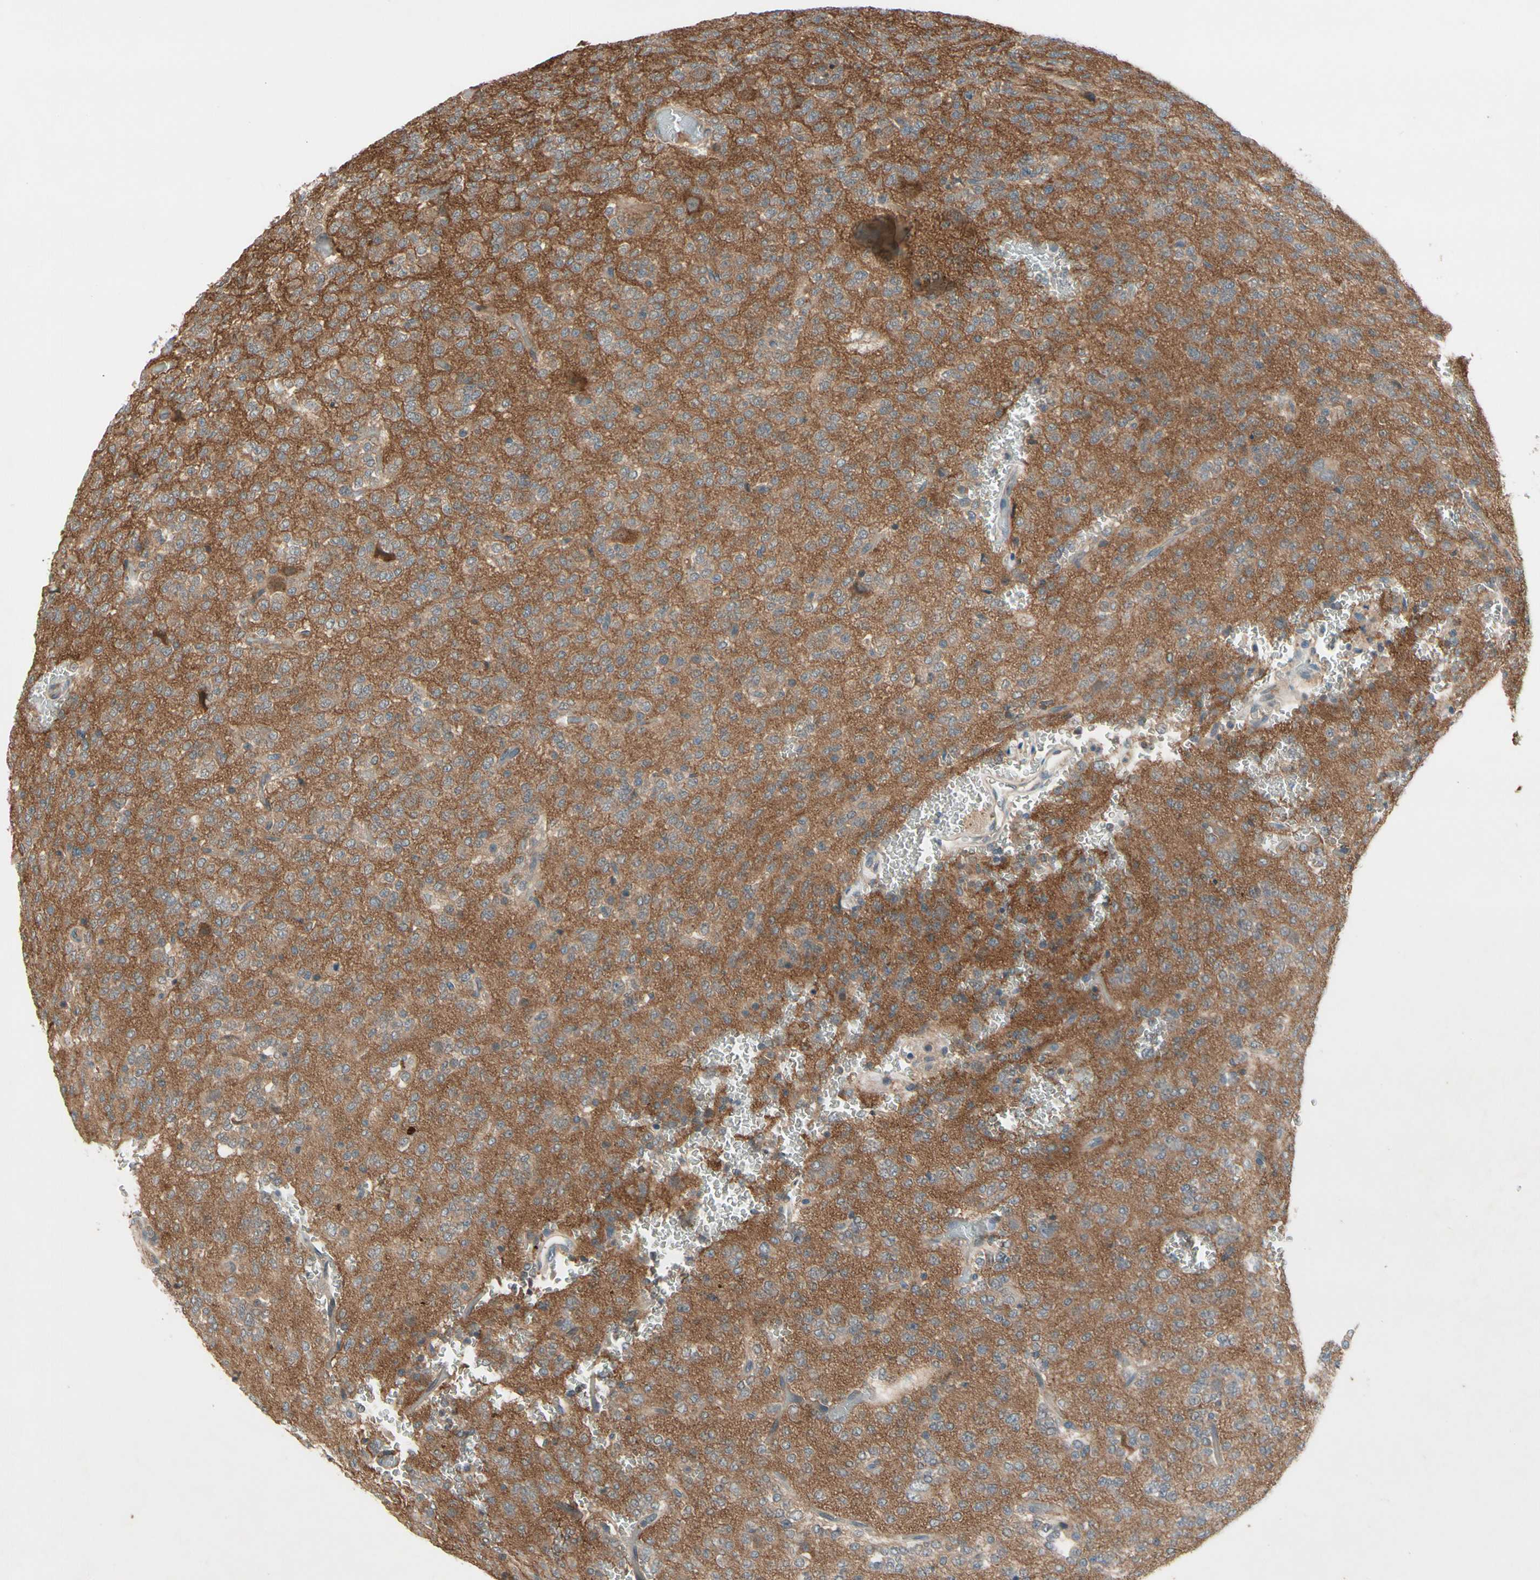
{"staining": {"intensity": "weak", "quantity": ">75%", "location": "cytoplasmic/membranous"}, "tissue": "glioma", "cell_type": "Tumor cells", "image_type": "cancer", "snomed": [{"axis": "morphology", "description": "Glioma, malignant, Low grade"}, {"axis": "topography", "description": "Brain"}], "caption": "Tumor cells display low levels of weak cytoplasmic/membranous staining in about >75% of cells in human malignant glioma (low-grade).", "gene": "NSF", "patient": {"sex": "male", "age": 38}}